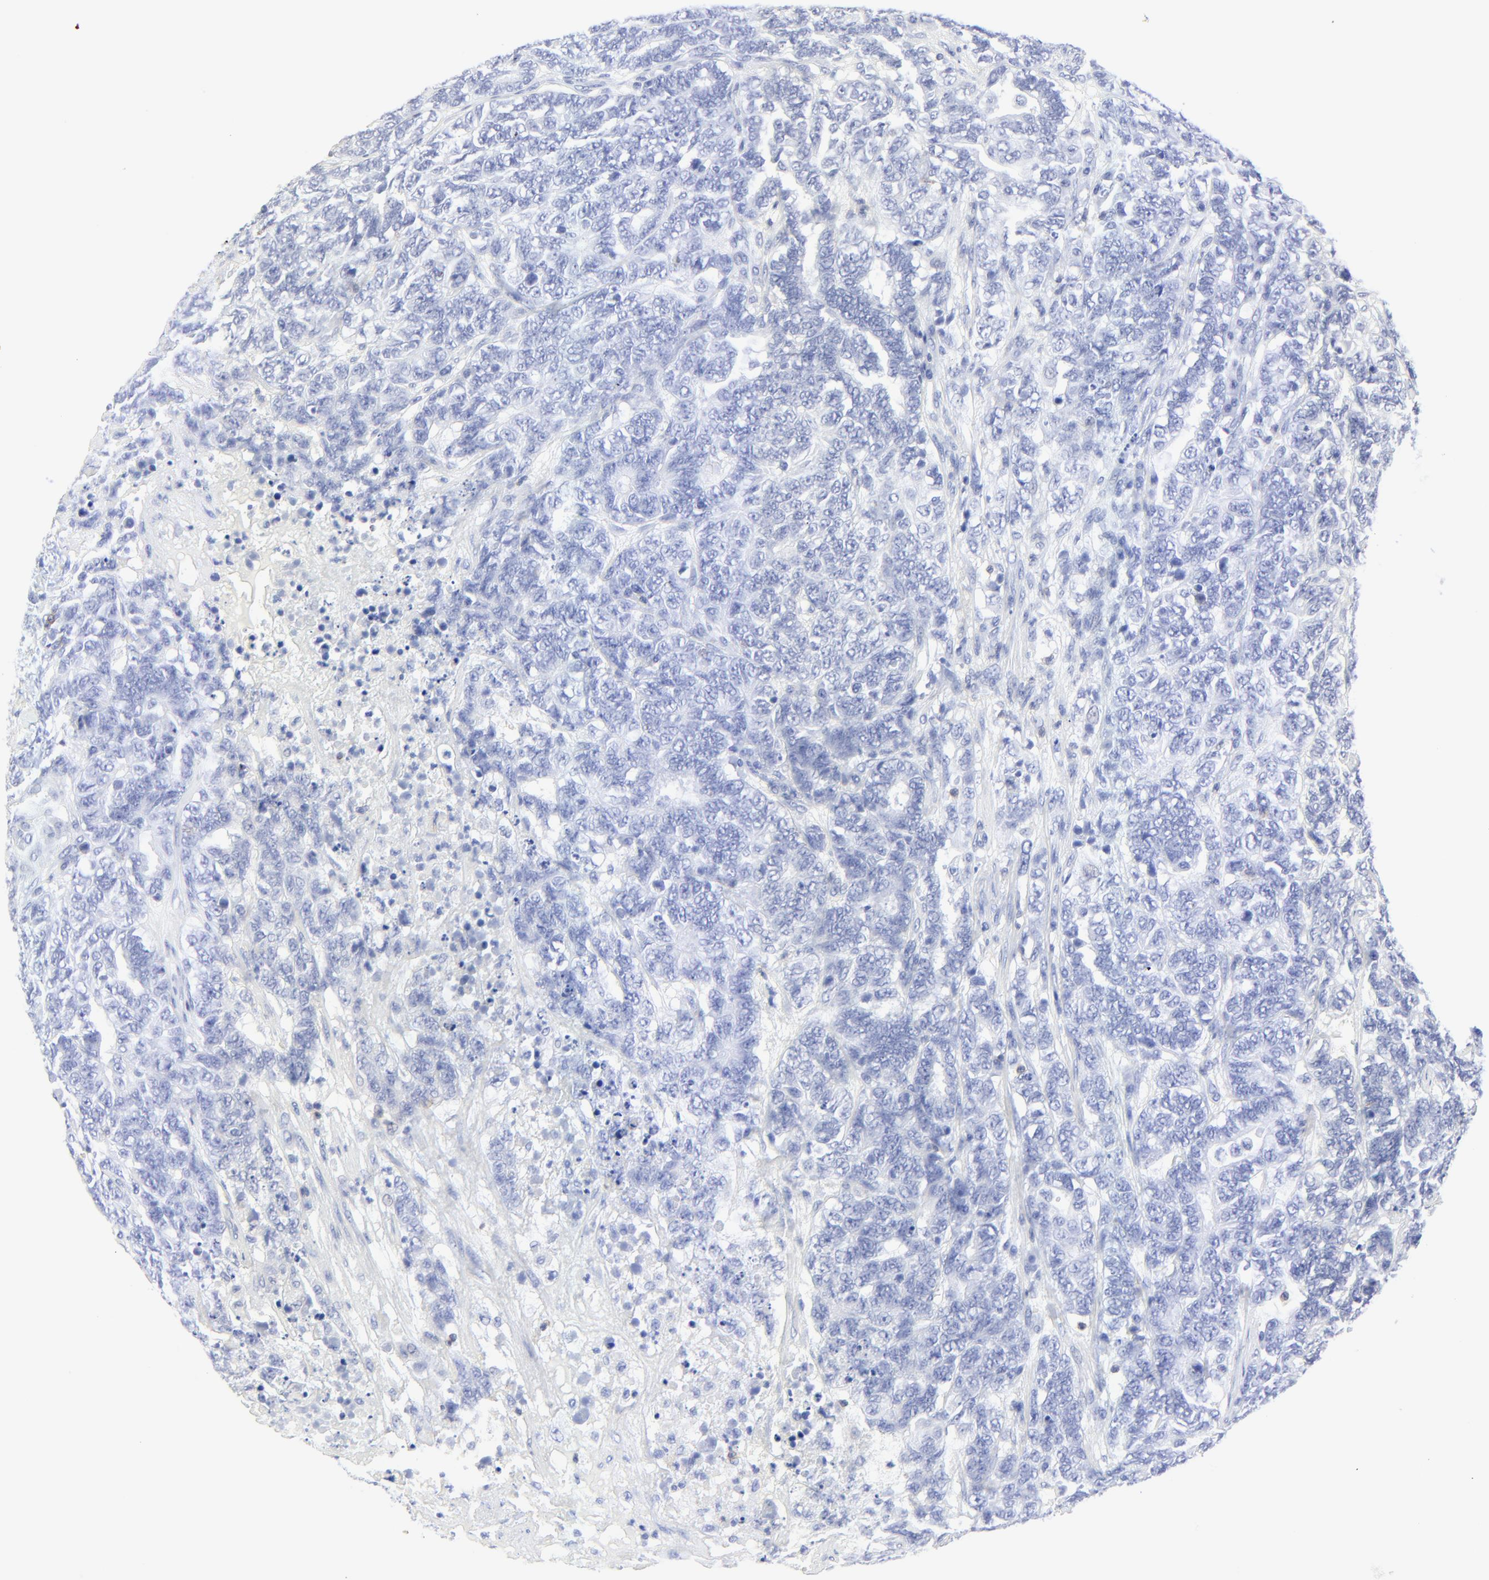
{"staining": {"intensity": "negative", "quantity": "none", "location": "none"}, "tissue": "testis cancer", "cell_type": "Tumor cells", "image_type": "cancer", "snomed": [{"axis": "morphology", "description": "Carcinoma, Embryonal, NOS"}, {"axis": "topography", "description": "Testis"}], "caption": "Histopathology image shows no significant protein positivity in tumor cells of testis cancer. (DAB immunohistochemistry visualized using brightfield microscopy, high magnification).", "gene": "LCK", "patient": {"sex": "male", "age": 26}}